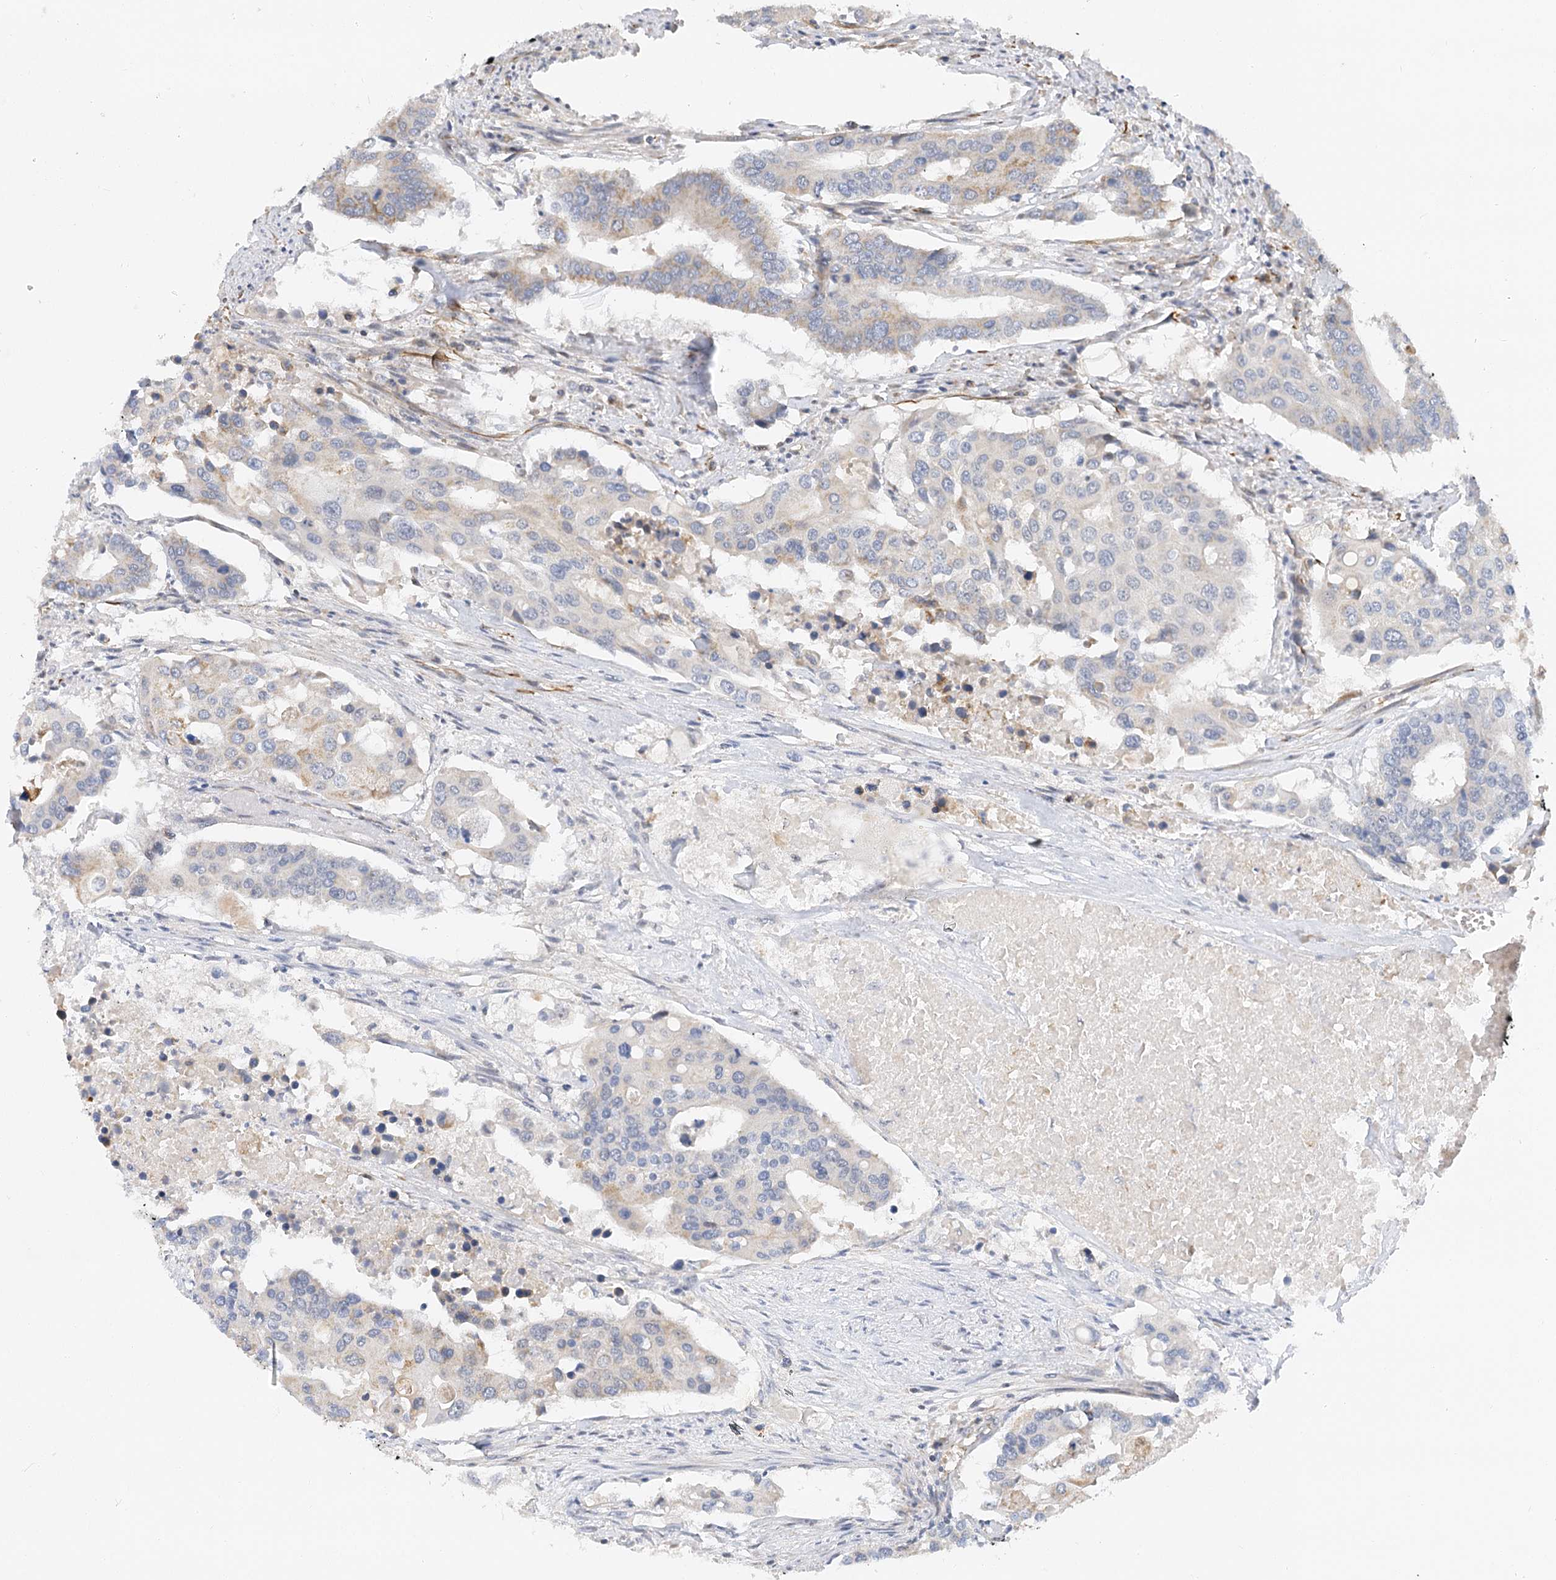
{"staining": {"intensity": "negative", "quantity": "none", "location": "none"}, "tissue": "colorectal cancer", "cell_type": "Tumor cells", "image_type": "cancer", "snomed": [{"axis": "morphology", "description": "Adenocarcinoma, NOS"}, {"axis": "topography", "description": "Colon"}], "caption": "High power microscopy photomicrograph of an IHC histopathology image of adenocarcinoma (colorectal), revealing no significant staining in tumor cells.", "gene": "NELL2", "patient": {"sex": "male", "age": 77}}